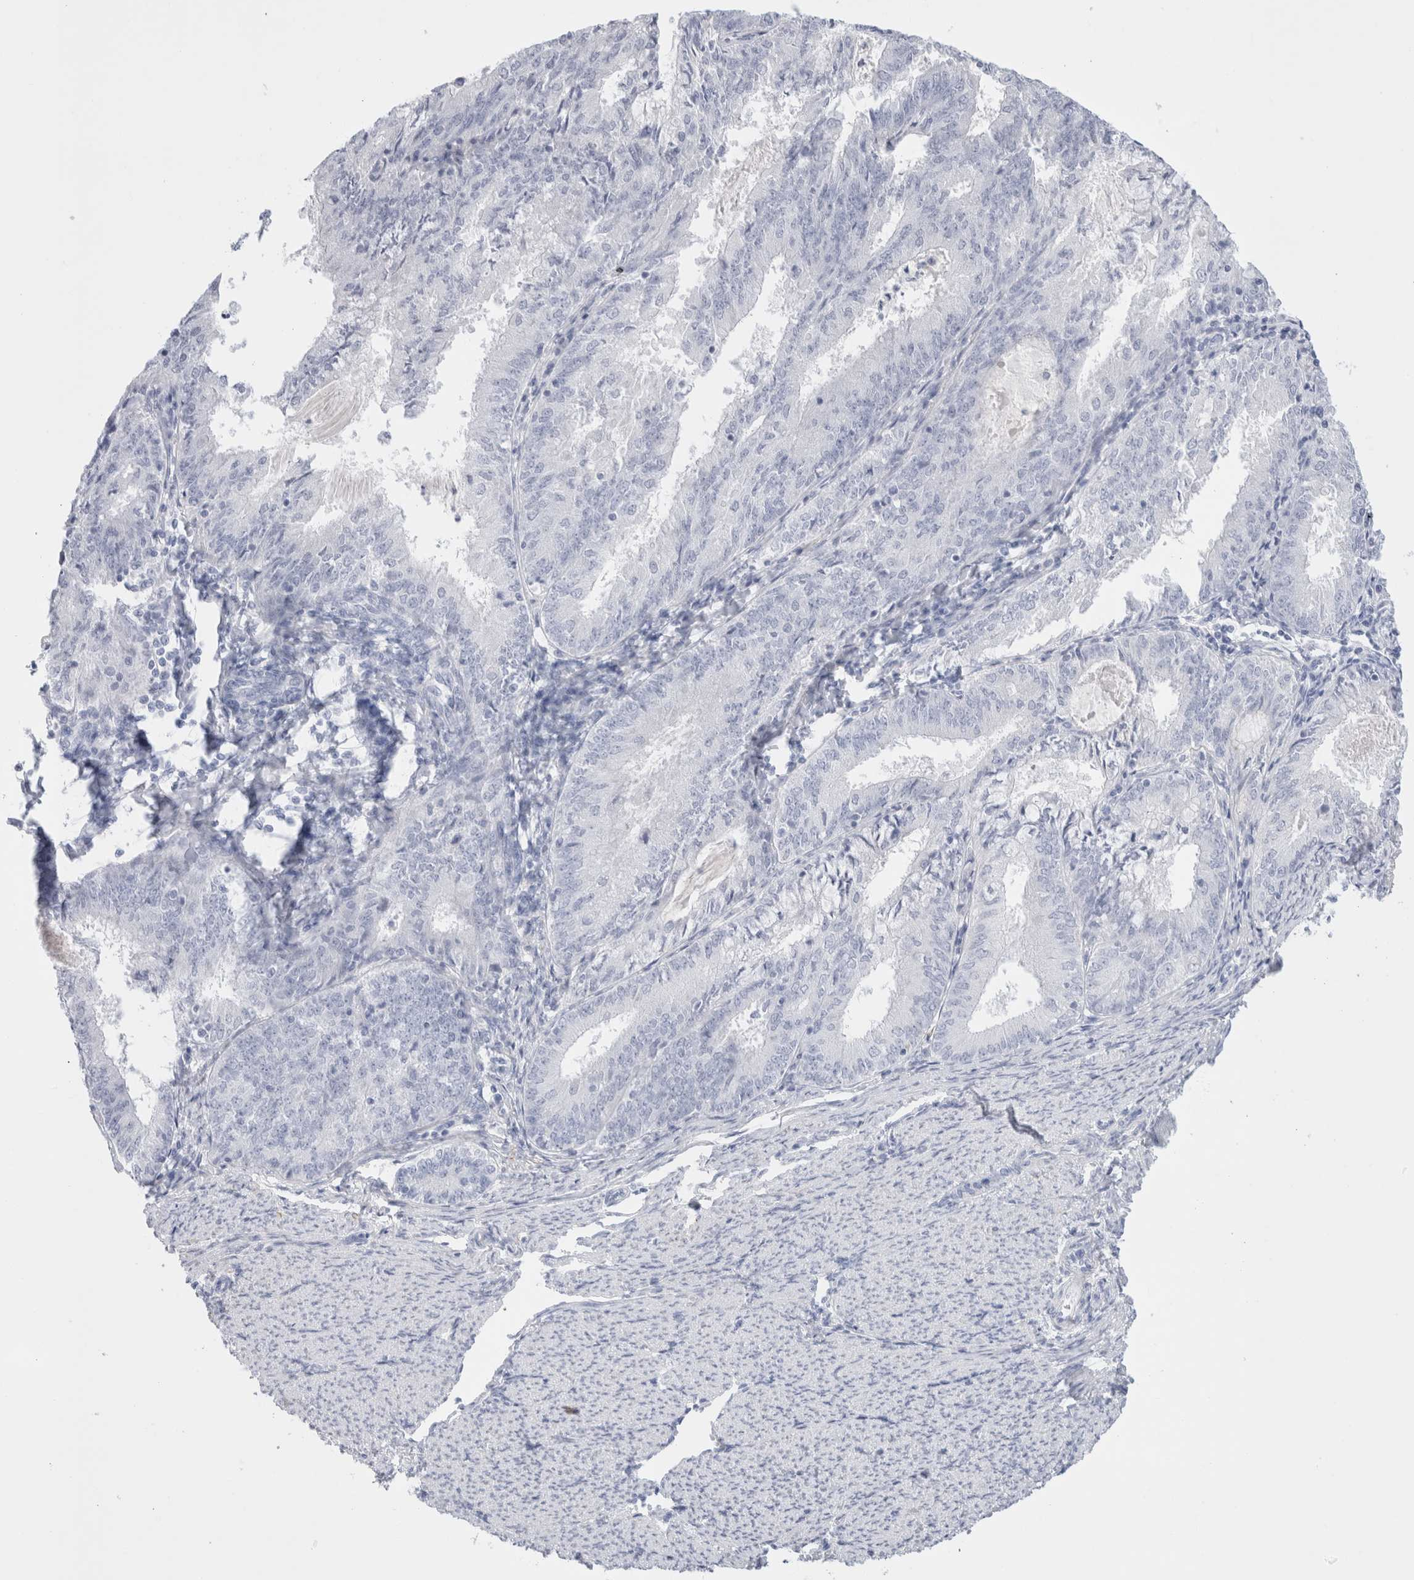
{"staining": {"intensity": "negative", "quantity": "none", "location": "none"}, "tissue": "endometrial cancer", "cell_type": "Tumor cells", "image_type": "cancer", "snomed": [{"axis": "morphology", "description": "Adenocarcinoma, NOS"}, {"axis": "topography", "description": "Endometrium"}], "caption": "Tumor cells are negative for brown protein staining in endometrial cancer (adenocarcinoma). (Immunohistochemistry (ihc), brightfield microscopy, high magnification).", "gene": "MUC15", "patient": {"sex": "female", "age": 57}}